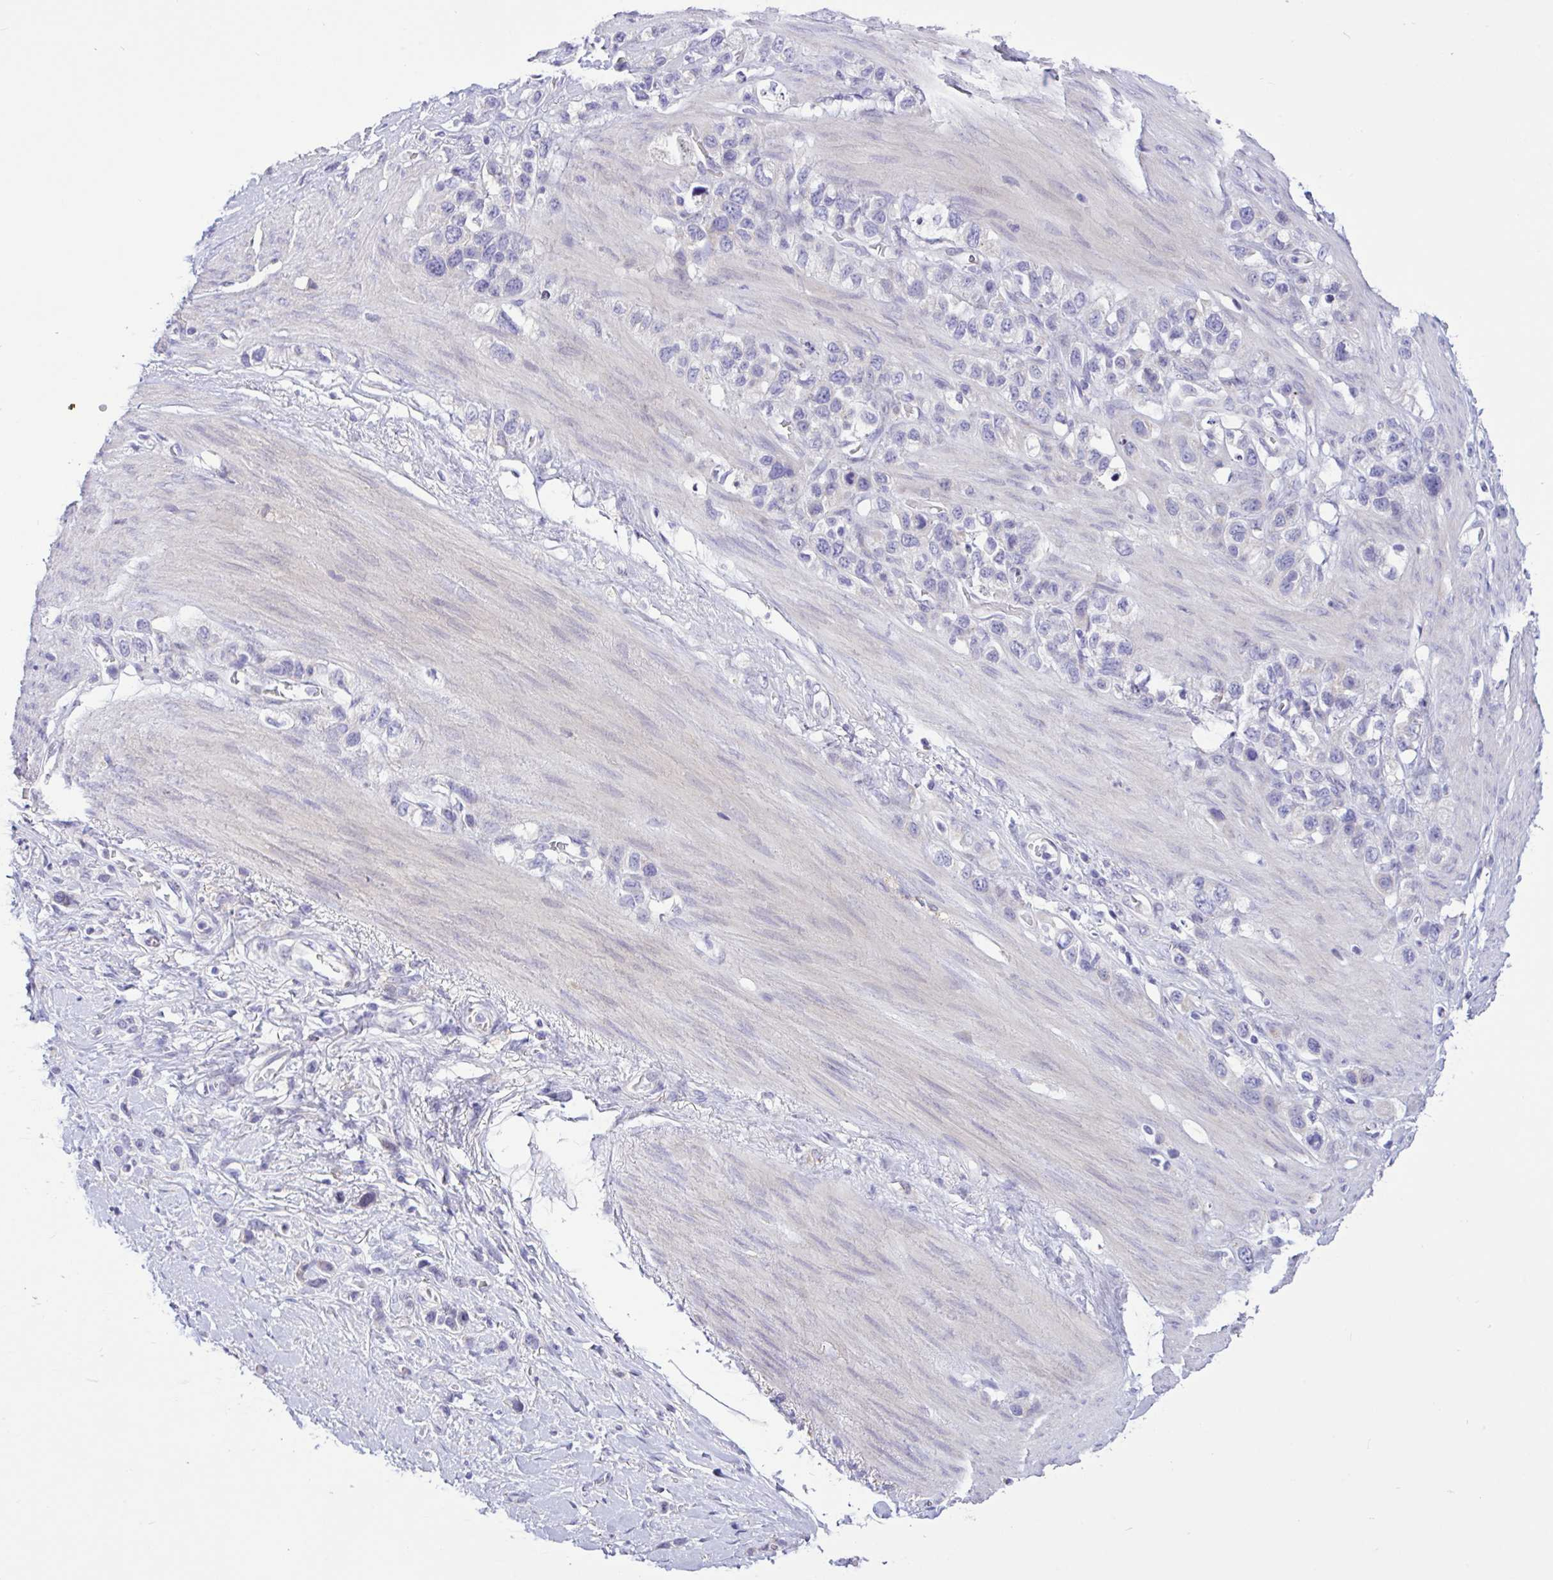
{"staining": {"intensity": "negative", "quantity": "none", "location": "none"}, "tissue": "stomach cancer", "cell_type": "Tumor cells", "image_type": "cancer", "snomed": [{"axis": "morphology", "description": "Adenocarcinoma, NOS"}, {"axis": "topography", "description": "Stomach"}], "caption": "Histopathology image shows no significant protein positivity in tumor cells of stomach cancer. Nuclei are stained in blue.", "gene": "DSC3", "patient": {"sex": "female", "age": 65}}